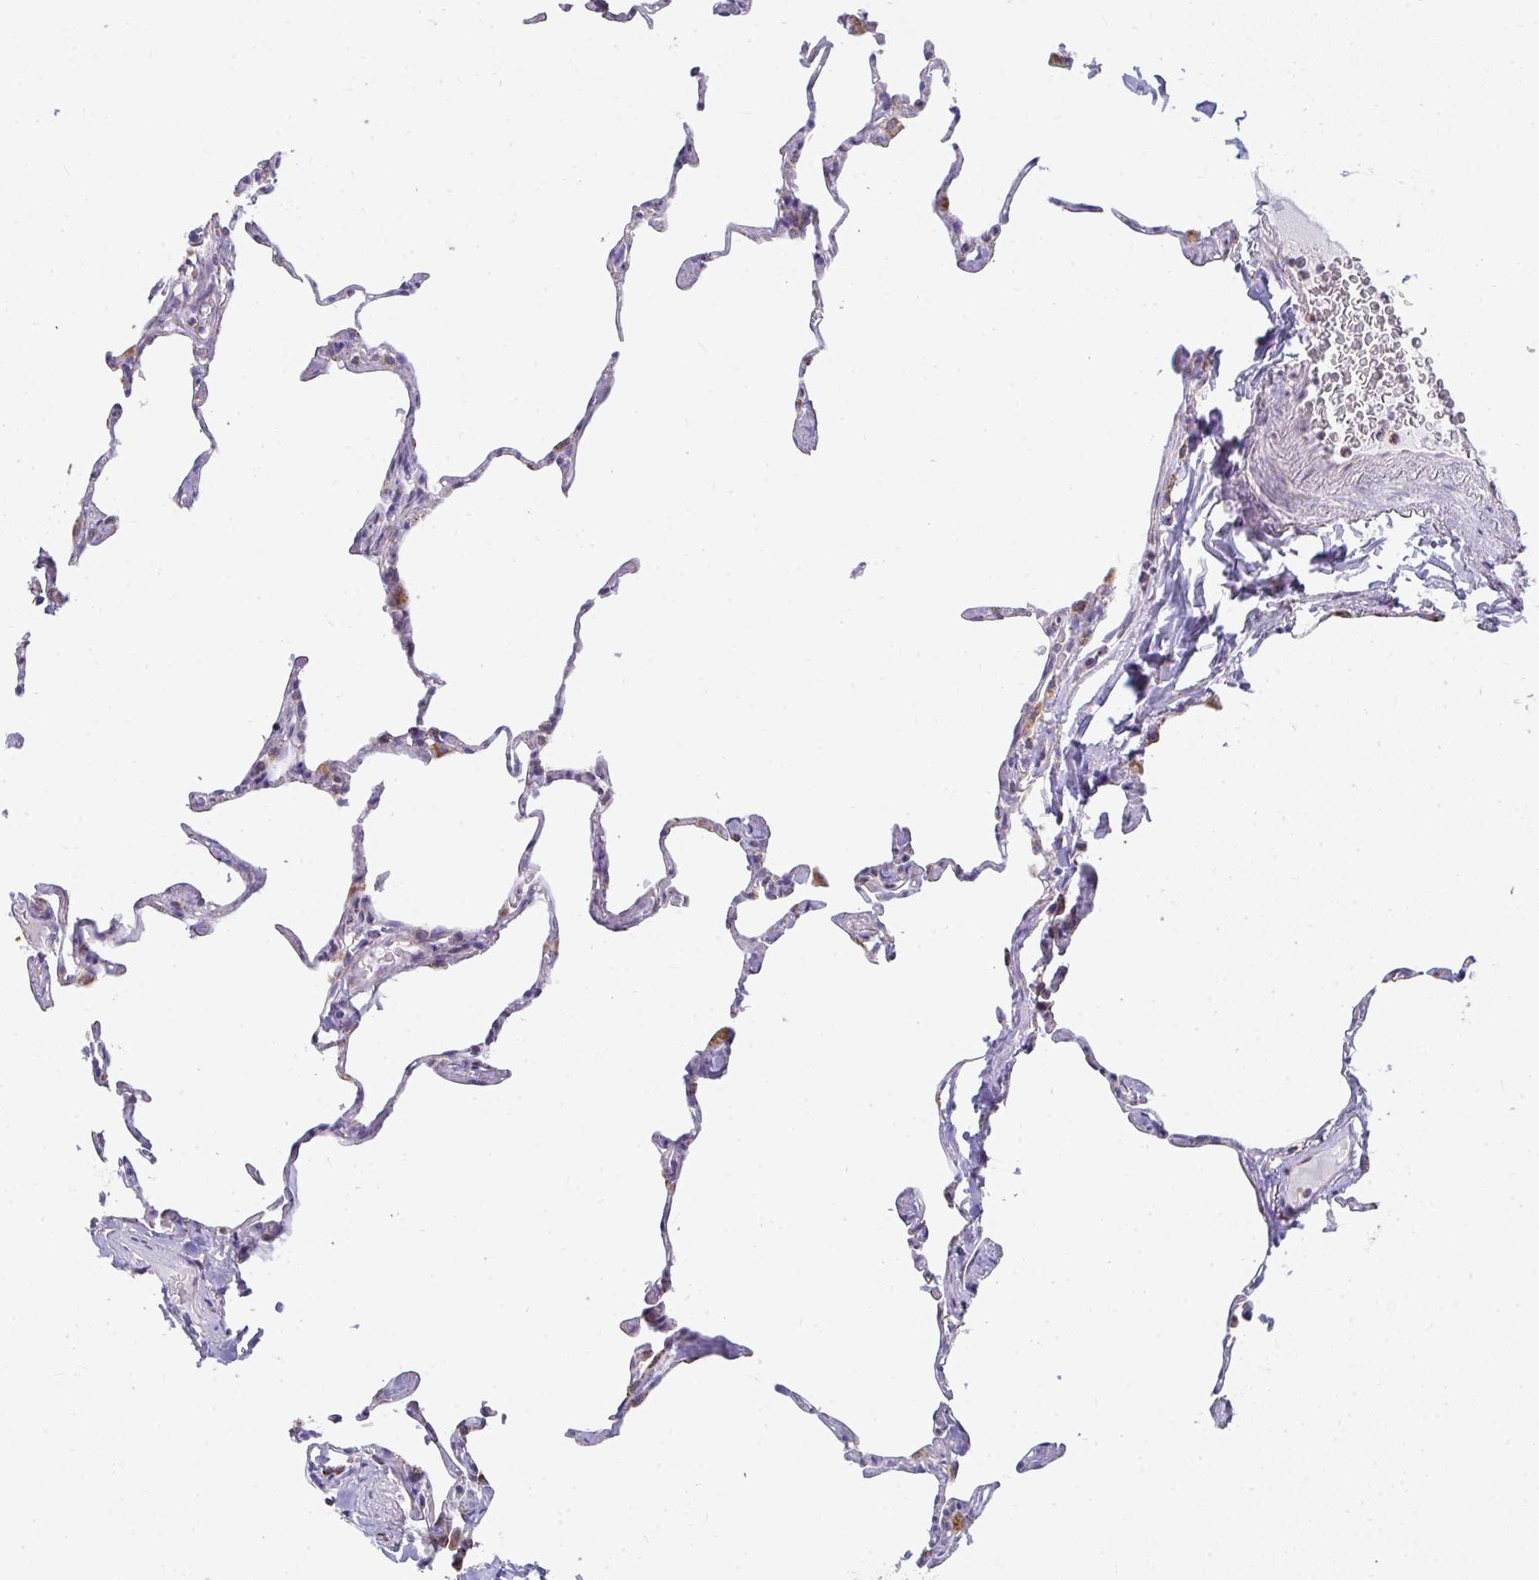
{"staining": {"intensity": "moderate", "quantity": "<25%", "location": "cytoplasmic/membranous"}, "tissue": "lung", "cell_type": "Alveolar cells", "image_type": "normal", "snomed": [{"axis": "morphology", "description": "Normal tissue, NOS"}, {"axis": "topography", "description": "Lung"}], "caption": "Immunohistochemical staining of unremarkable human lung shows low levels of moderate cytoplasmic/membranous staining in about <25% of alveolar cells.", "gene": "FAHD1", "patient": {"sex": "male", "age": 65}}